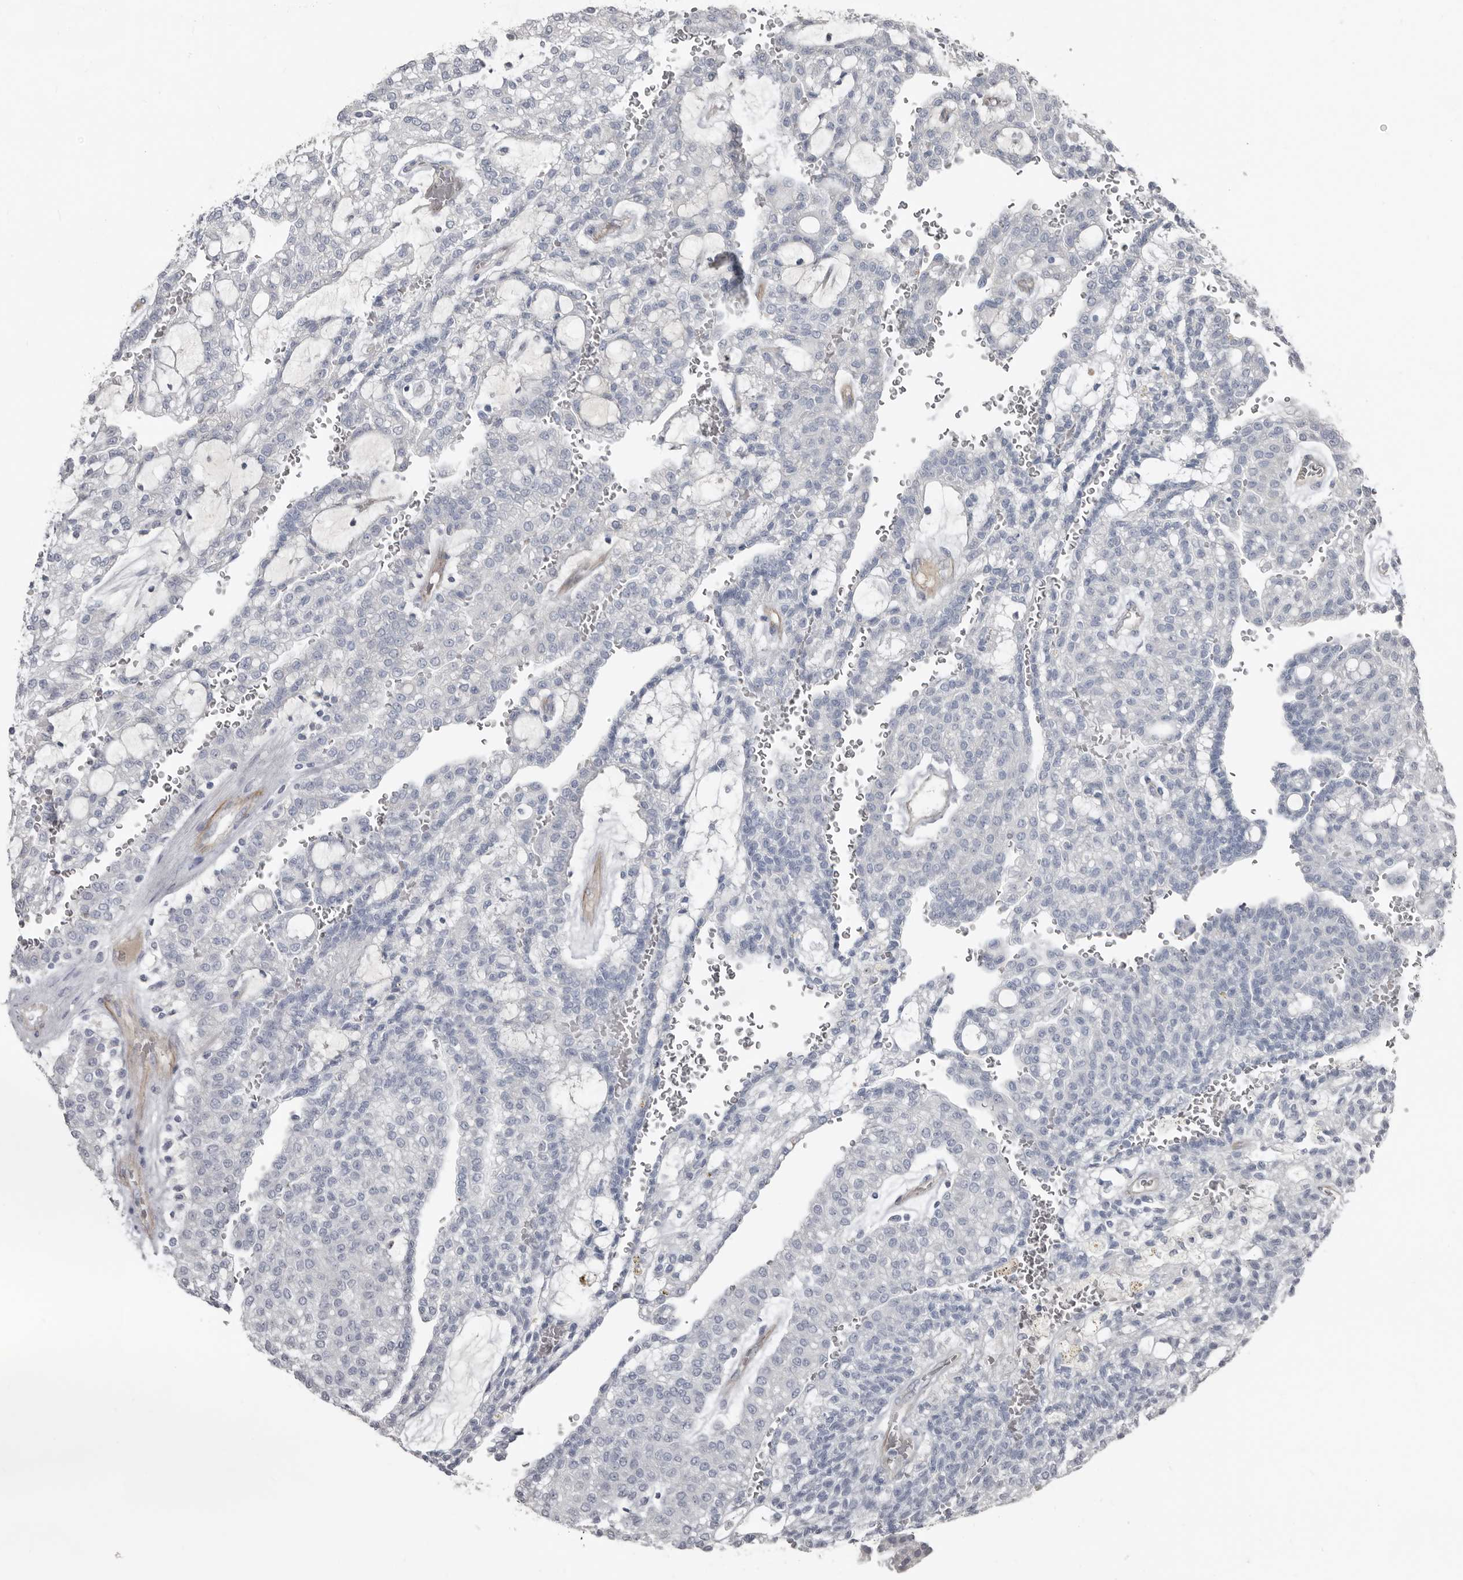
{"staining": {"intensity": "negative", "quantity": "none", "location": "none"}, "tissue": "renal cancer", "cell_type": "Tumor cells", "image_type": "cancer", "snomed": [{"axis": "morphology", "description": "Adenocarcinoma, NOS"}, {"axis": "topography", "description": "Kidney"}], "caption": "Image shows no protein expression in tumor cells of renal cancer (adenocarcinoma) tissue.", "gene": "ZNF114", "patient": {"sex": "male", "age": 63}}